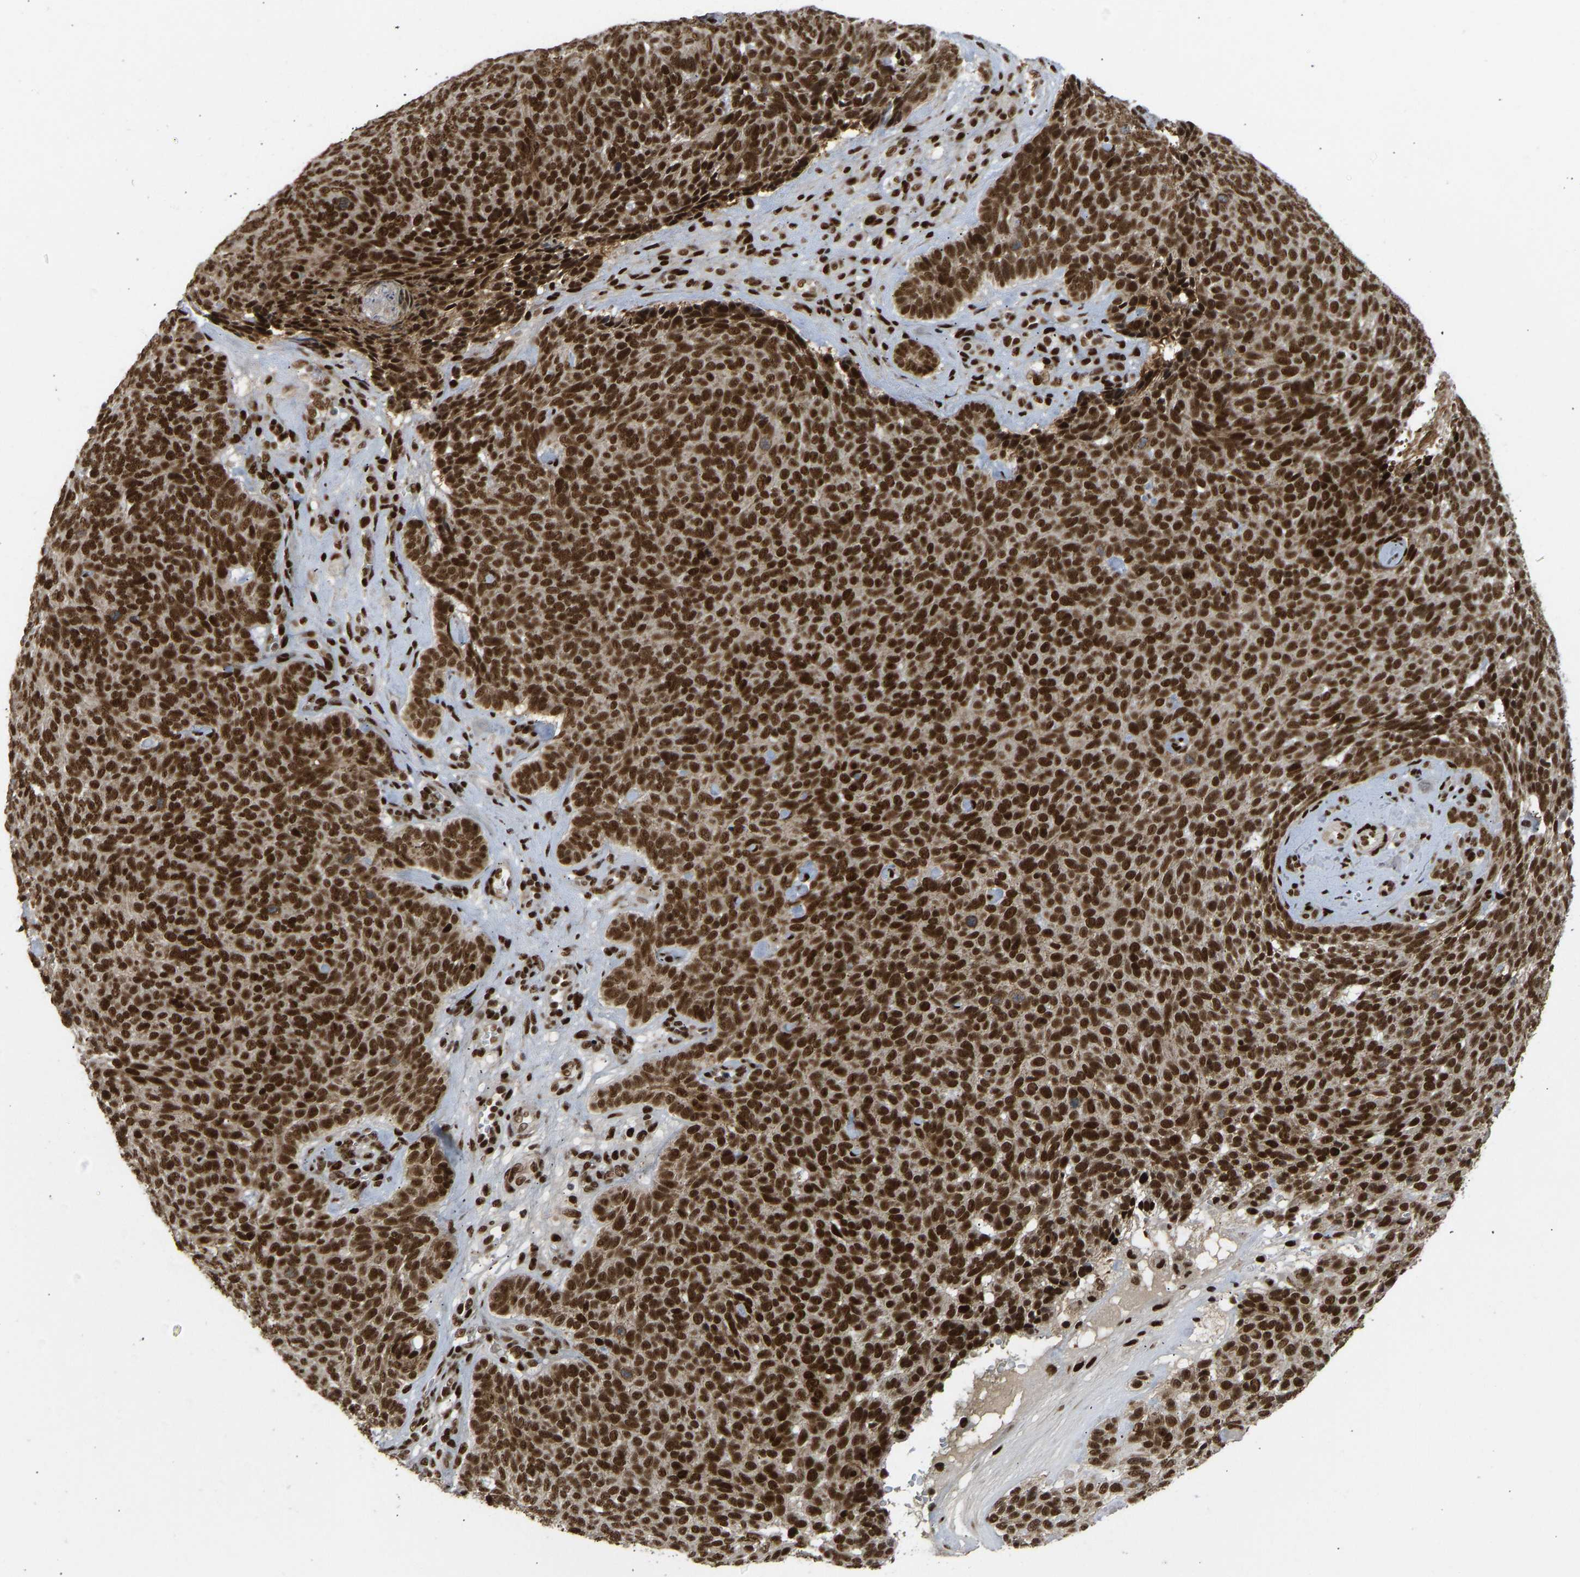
{"staining": {"intensity": "strong", "quantity": ">75%", "location": "nuclear"}, "tissue": "skin cancer", "cell_type": "Tumor cells", "image_type": "cancer", "snomed": [{"axis": "morphology", "description": "Basal cell carcinoma"}, {"axis": "topography", "description": "Skin"}], "caption": "Protein expression analysis of skin cancer shows strong nuclear expression in approximately >75% of tumor cells.", "gene": "FOXK1", "patient": {"sex": "male", "age": 61}}